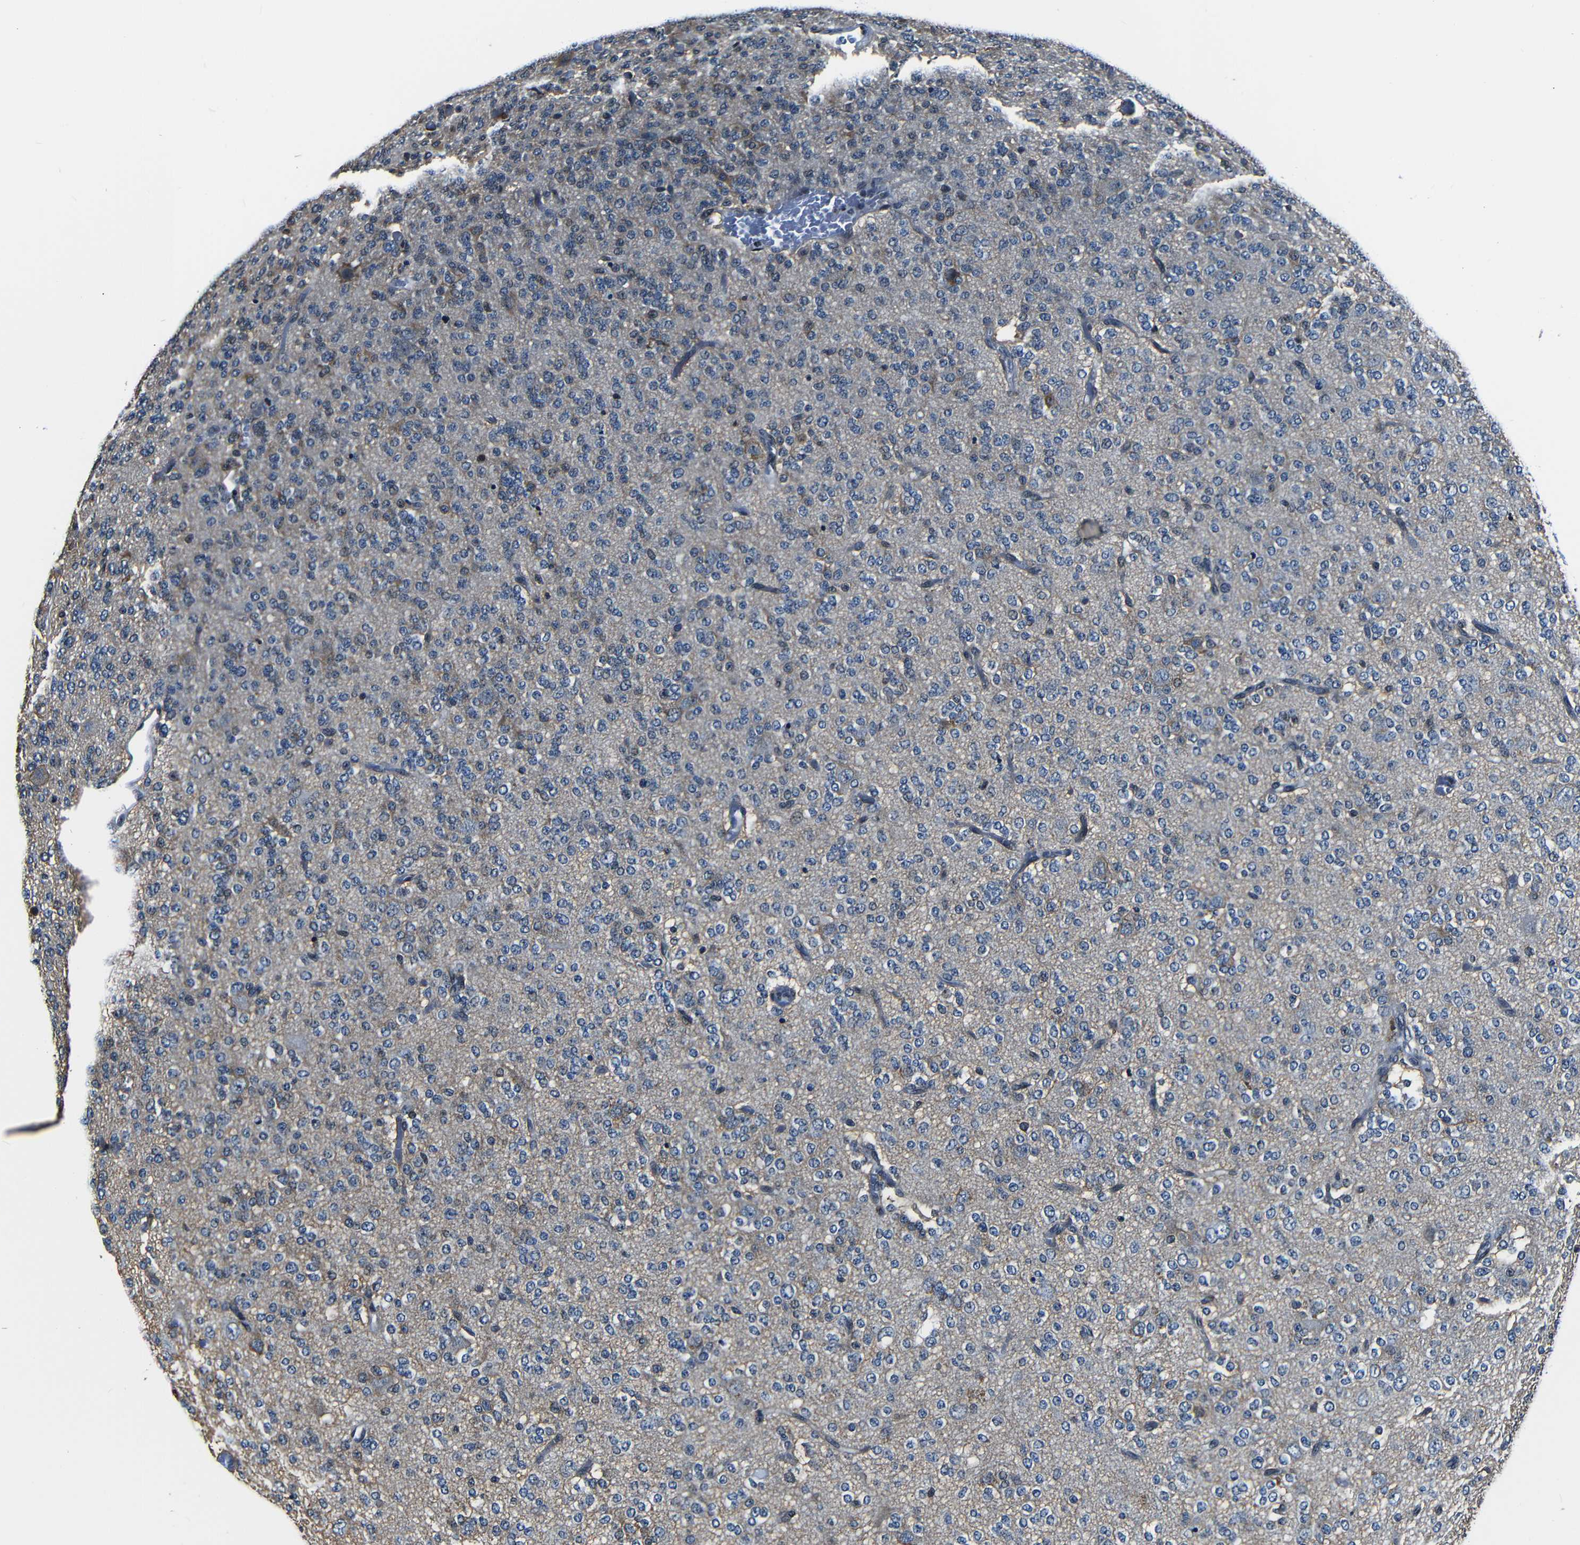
{"staining": {"intensity": "negative", "quantity": "none", "location": "none"}, "tissue": "glioma", "cell_type": "Tumor cells", "image_type": "cancer", "snomed": [{"axis": "morphology", "description": "Glioma, malignant, Low grade"}, {"axis": "topography", "description": "Brain"}], "caption": "There is no significant staining in tumor cells of glioma.", "gene": "NCBP3", "patient": {"sex": "male", "age": 38}}